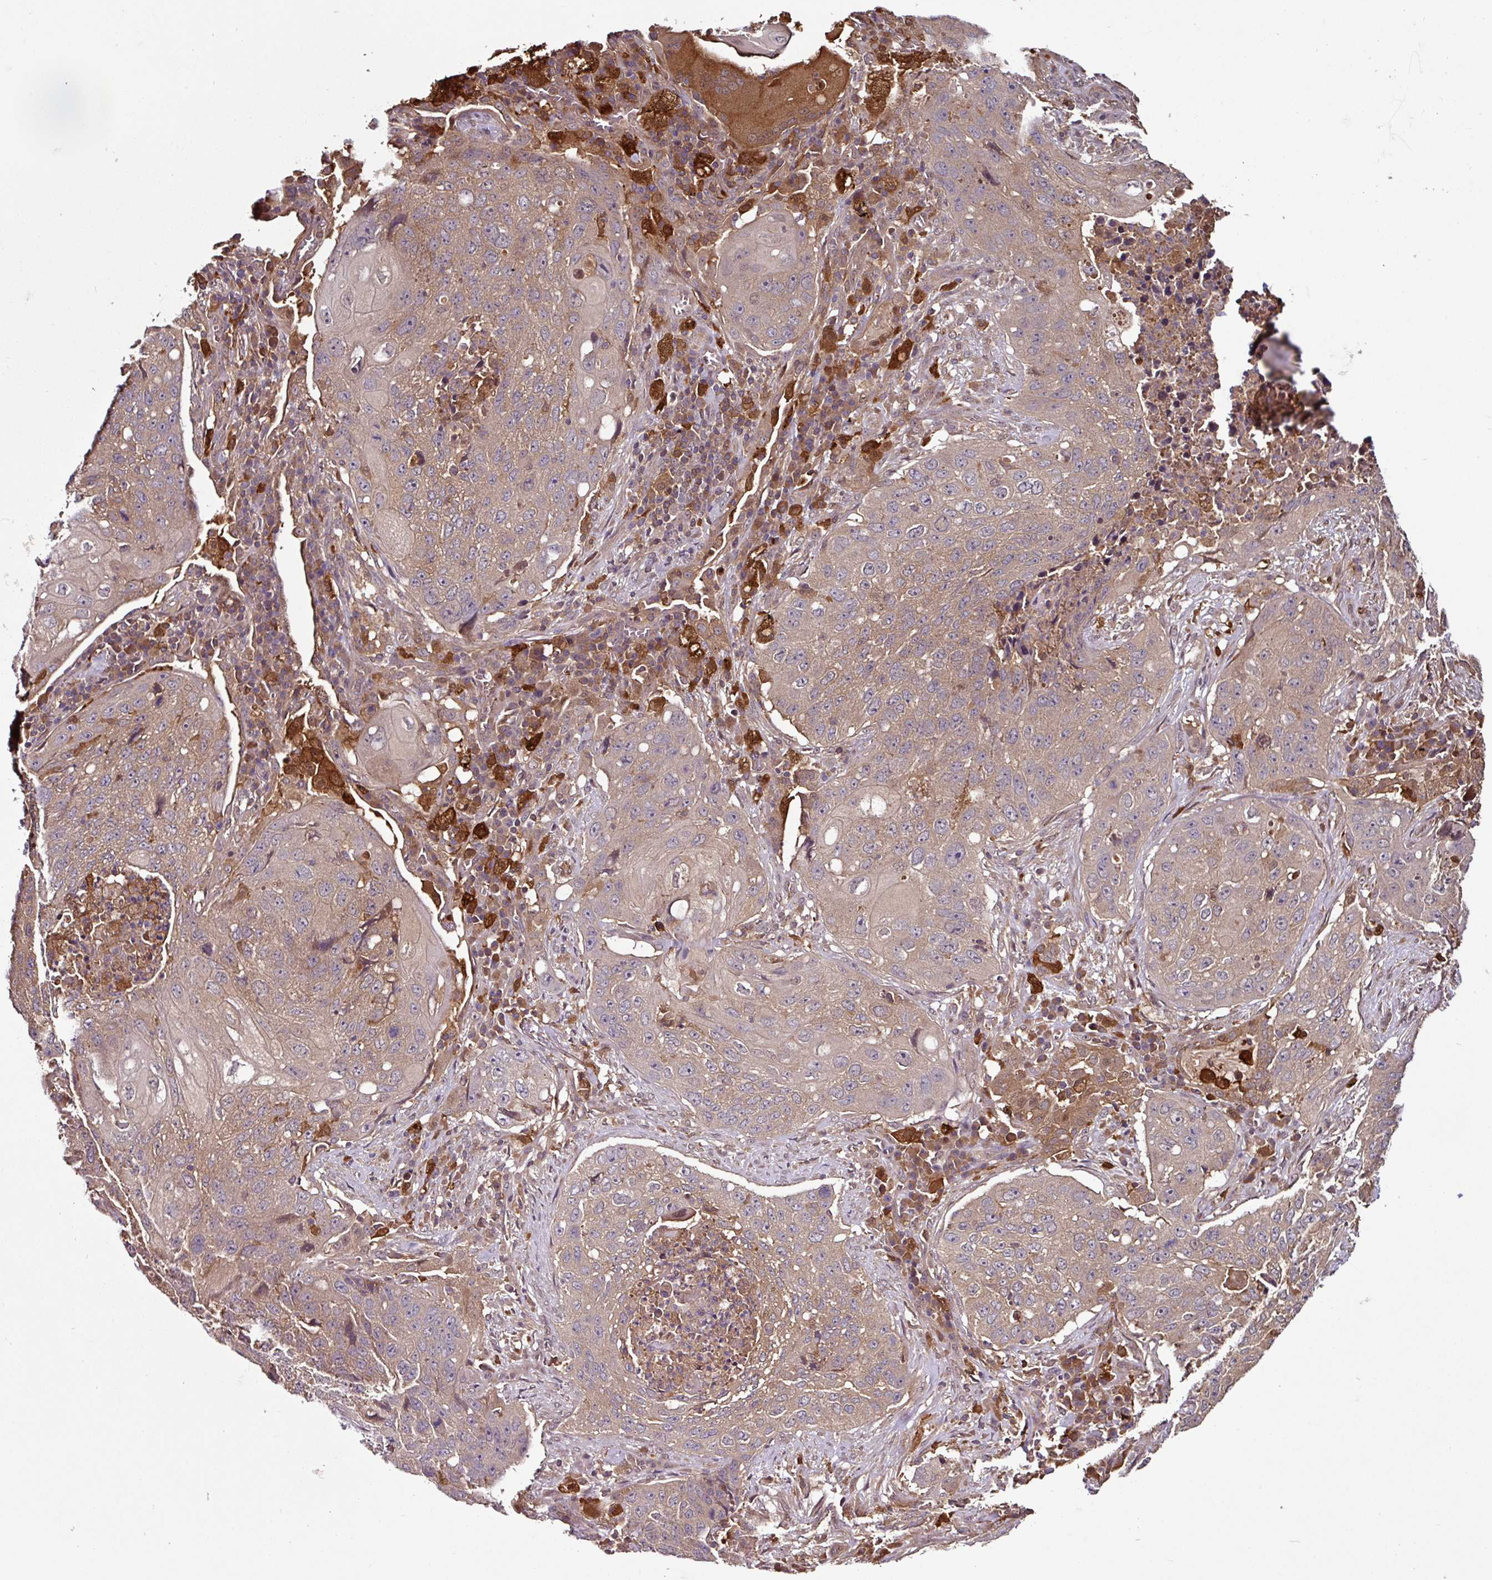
{"staining": {"intensity": "weak", "quantity": ">75%", "location": "cytoplasmic/membranous"}, "tissue": "lung cancer", "cell_type": "Tumor cells", "image_type": "cancer", "snomed": [{"axis": "morphology", "description": "Squamous cell carcinoma, NOS"}, {"axis": "topography", "description": "Lung"}], "caption": "Weak cytoplasmic/membranous positivity is seen in approximately >75% of tumor cells in lung cancer (squamous cell carcinoma). The staining was performed using DAB (3,3'-diaminobenzidine) to visualize the protein expression in brown, while the nuclei were stained in blue with hematoxylin (Magnification: 20x).", "gene": "GNPDA1", "patient": {"sex": "female", "age": 63}}